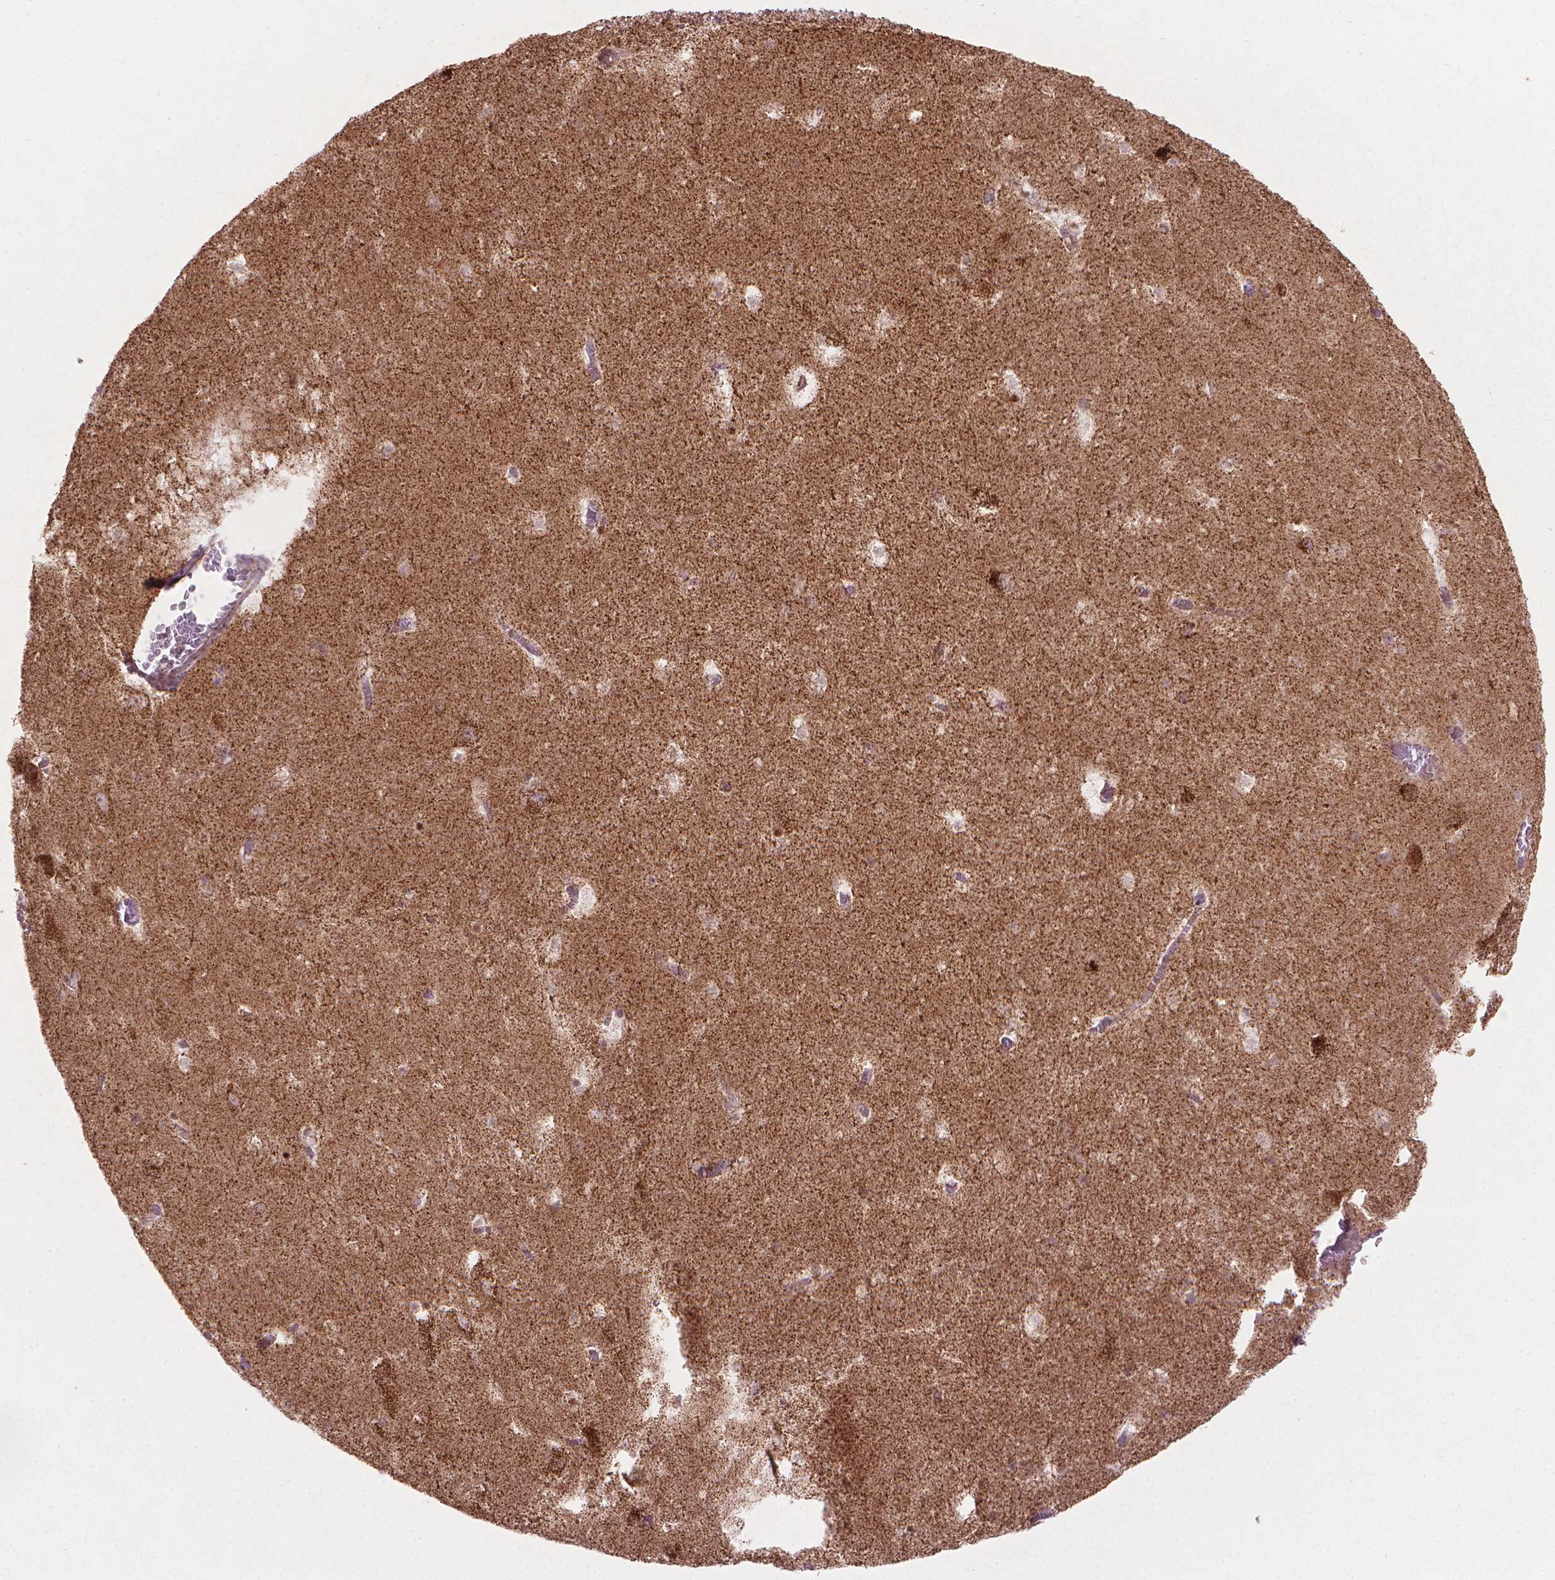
{"staining": {"intensity": "moderate", "quantity": "<25%", "location": "cytoplasmic/membranous"}, "tissue": "hippocampus", "cell_type": "Glial cells", "image_type": "normal", "snomed": [{"axis": "morphology", "description": "Normal tissue, NOS"}, {"axis": "topography", "description": "Hippocampus"}], "caption": "This micrograph reveals unremarkable hippocampus stained with immunohistochemistry (IHC) to label a protein in brown. The cytoplasmic/membranous of glial cells show moderate positivity for the protein. Nuclei are counter-stained blue.", "gene": "VARS2", "patient": {"sex": "male", "age": 45}}